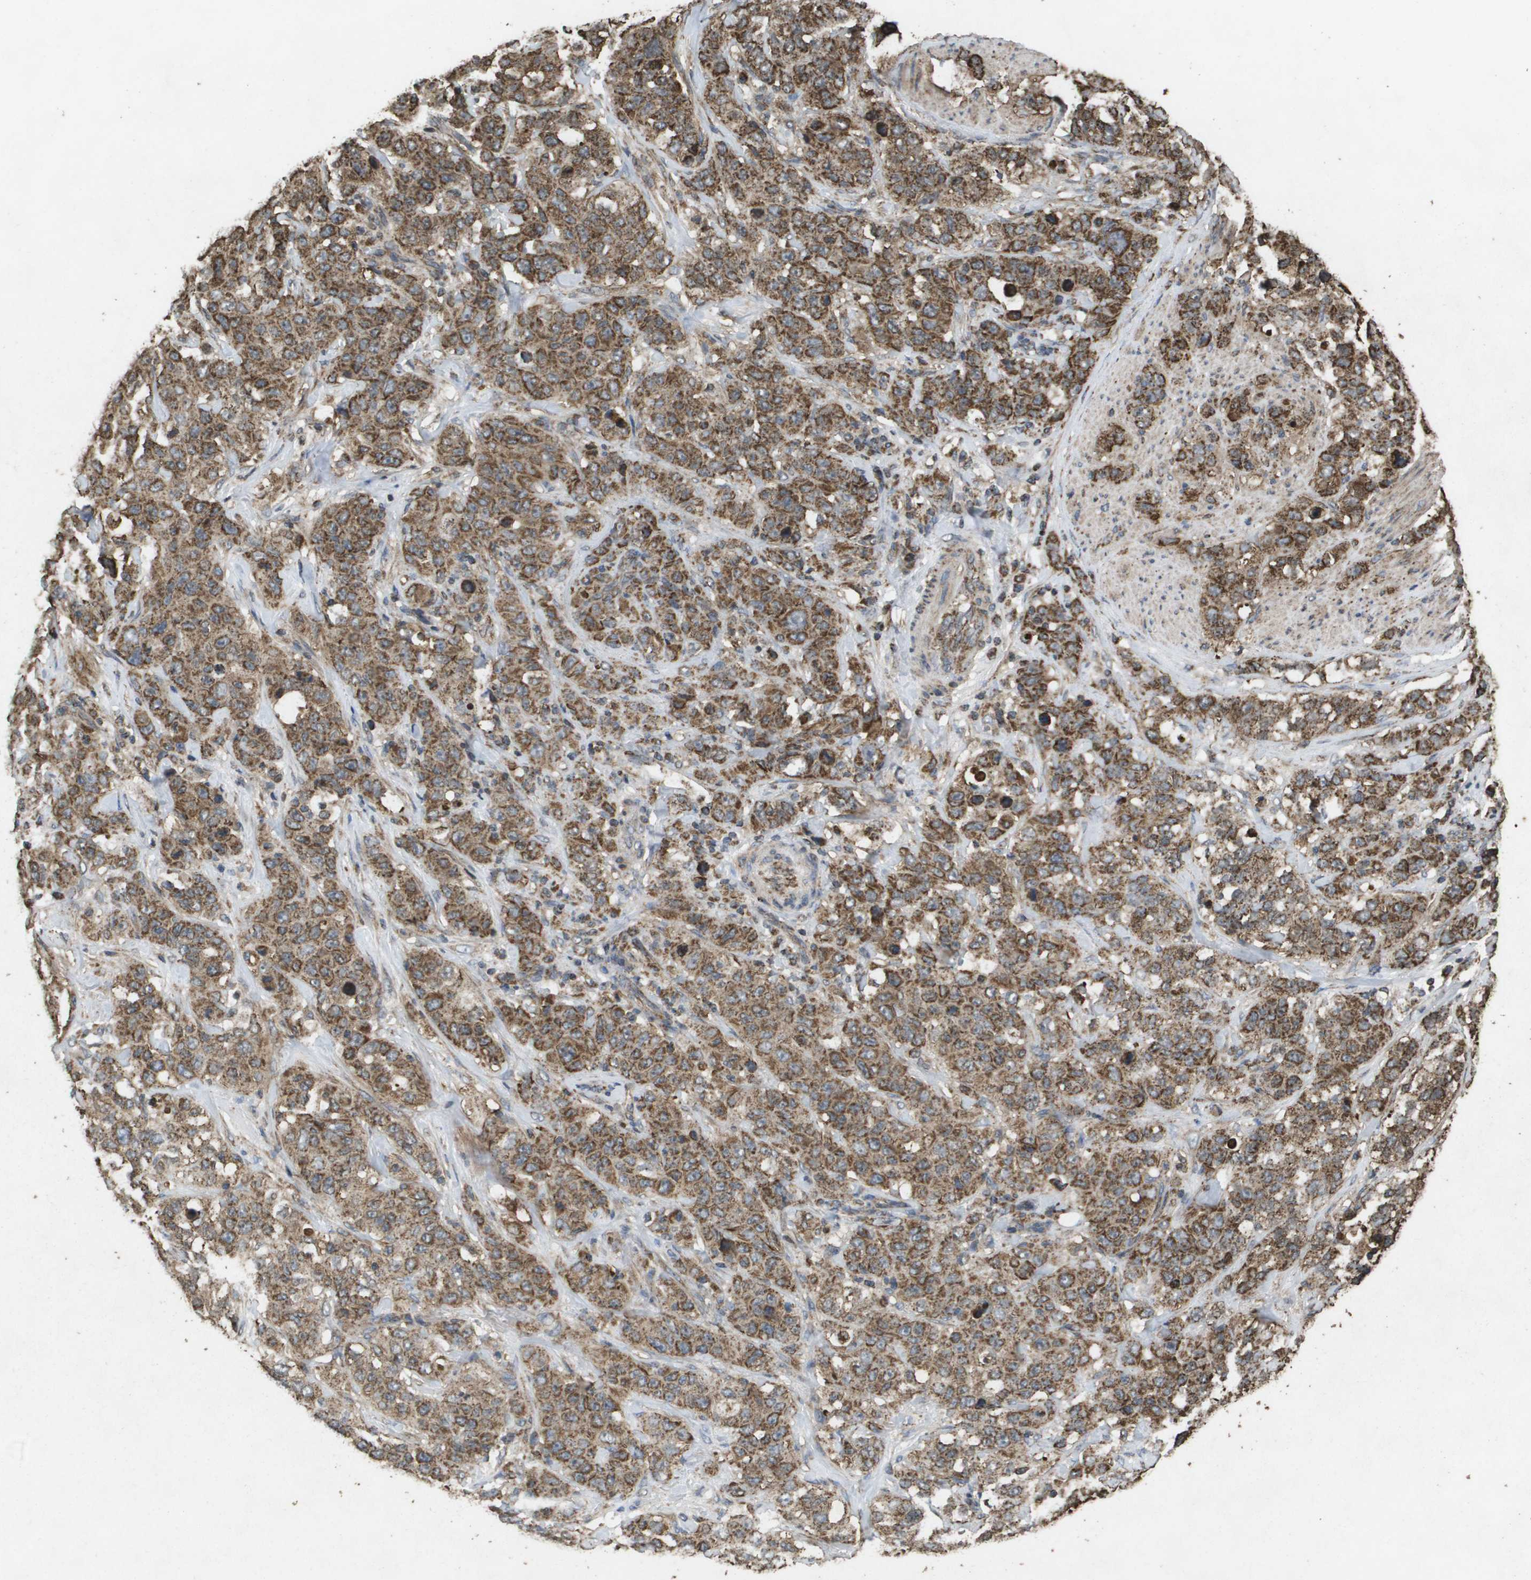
{"staining": {"intensity": "moderate", "quantity": ">75%", "location": "cytoplasmic/membranous"}, "tissue": "stomach cancer", "cell_type": "Tumor cells", "image_type": "cancer", "snomed": [{"axis": "morphology", "description": "Adenocarcinoma, NOS"}, {"axis": "topography", "description": "Stomach"}], "caption": "Stomach cancer (adenocarcinoma) was stained to show a protein in brown. There is medium levels of moderate cytoplasmic/membranous staining in approximately >75% of tumor cells.", "gene": "HSPE1", "patient": {"sex": "male", "age": 48}}